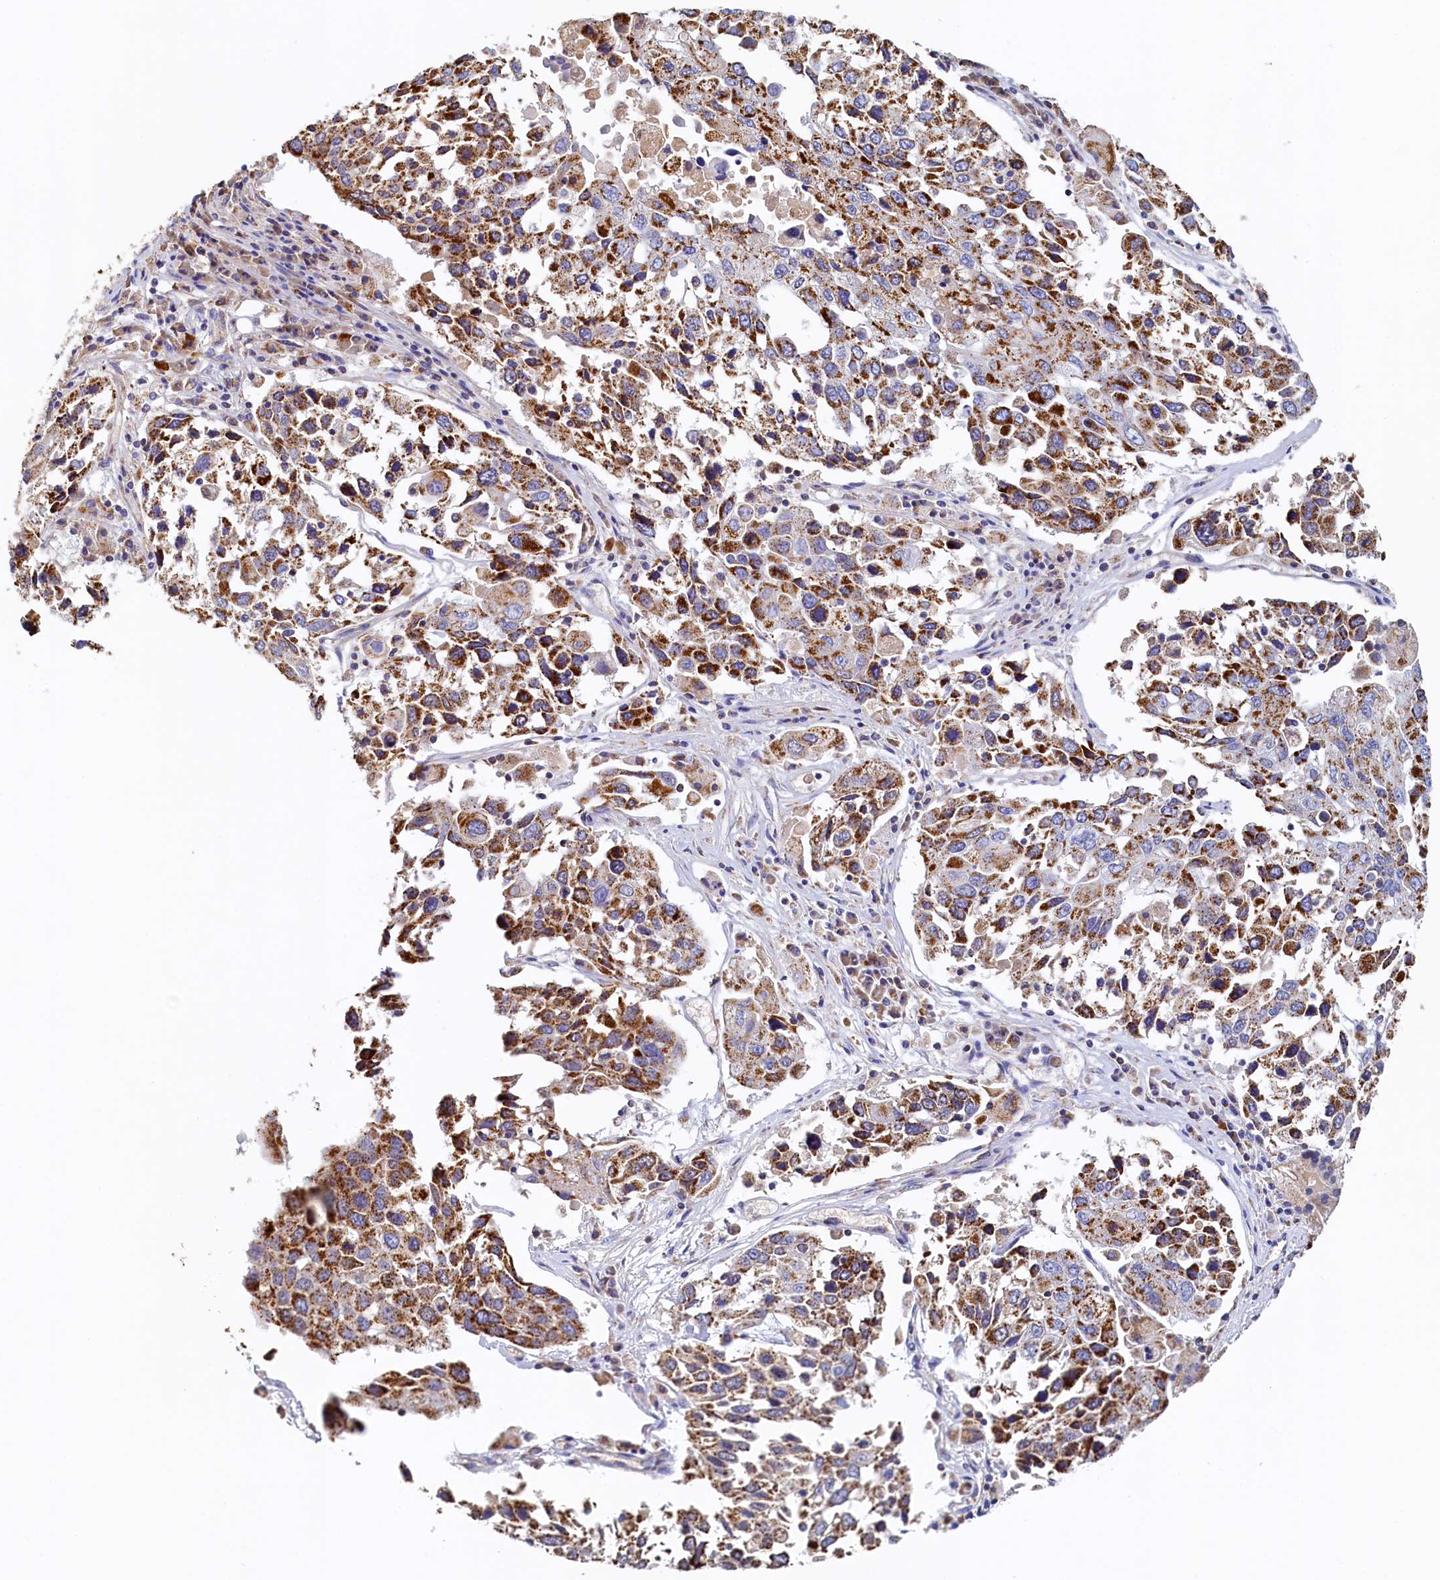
{"staining": {"intensity": "moderate", "quantity": ">75%", "location": "cytoplasmic/membranous"}, "tissue": "lung cancer", "cell_type": "Tumor cells", "image_type": "cancer", "snomed": [{"axis": "morphology", "description": "Squamous cell carcinoma, NOS"}, {"axis": "topography", "description": "Lung"}], "caption": "A brown stain highlights moderate cytoplasmic/membranous staining of a protein in lung cancer (squamous cell carcinoma) tumor cells. (DAB (3,3'-diaminobenzidine) IHC with brightfield microscopy, high magnification).", "gene": "POC1A", "patient": {"sex": "male", "age": 65}}